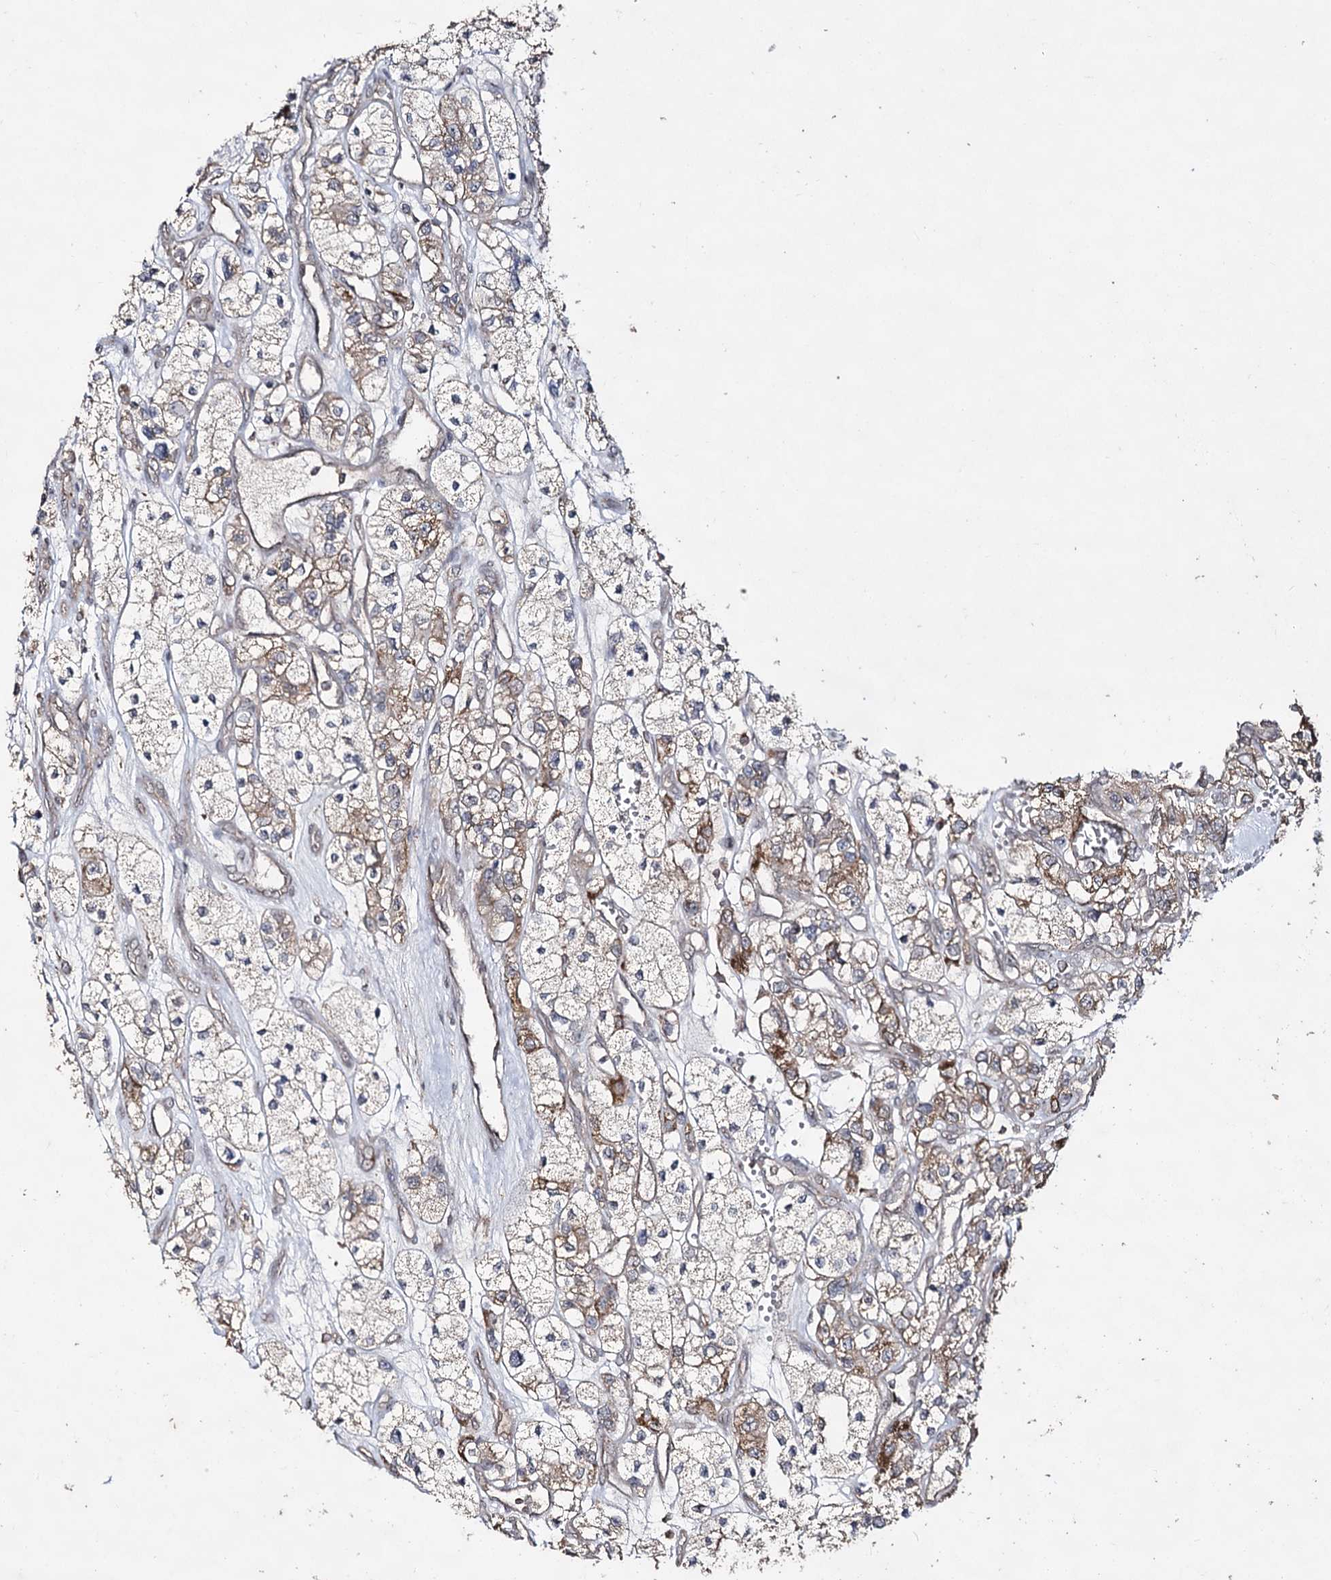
{"staining": {"intensity": "weak", "quantity": "25%-75%", "location": "cytoplasmic/membranous"}, "tissue": "renal cancer", "cell_type": "Tumor cells", "image_type": "cancer", "snomed": [{"axis": "morphology", "description": "Adenocarcinoma, NOS"}, {"axis": "topography", "description": "Kidney"}], "caption": "Renal cancer stained with IHC exhibits weak cytoplasmic/membranous expression in approximately 25%-75% of tumor cells. The staining is performed using DAB (3,3'-diaminobenzidine) brown chromogen to label protein expression. The nuclei are counter-stained blue using hematoxylin.", "gene": "ACTR6", "patient": {"sex": "female", "age": 57}}